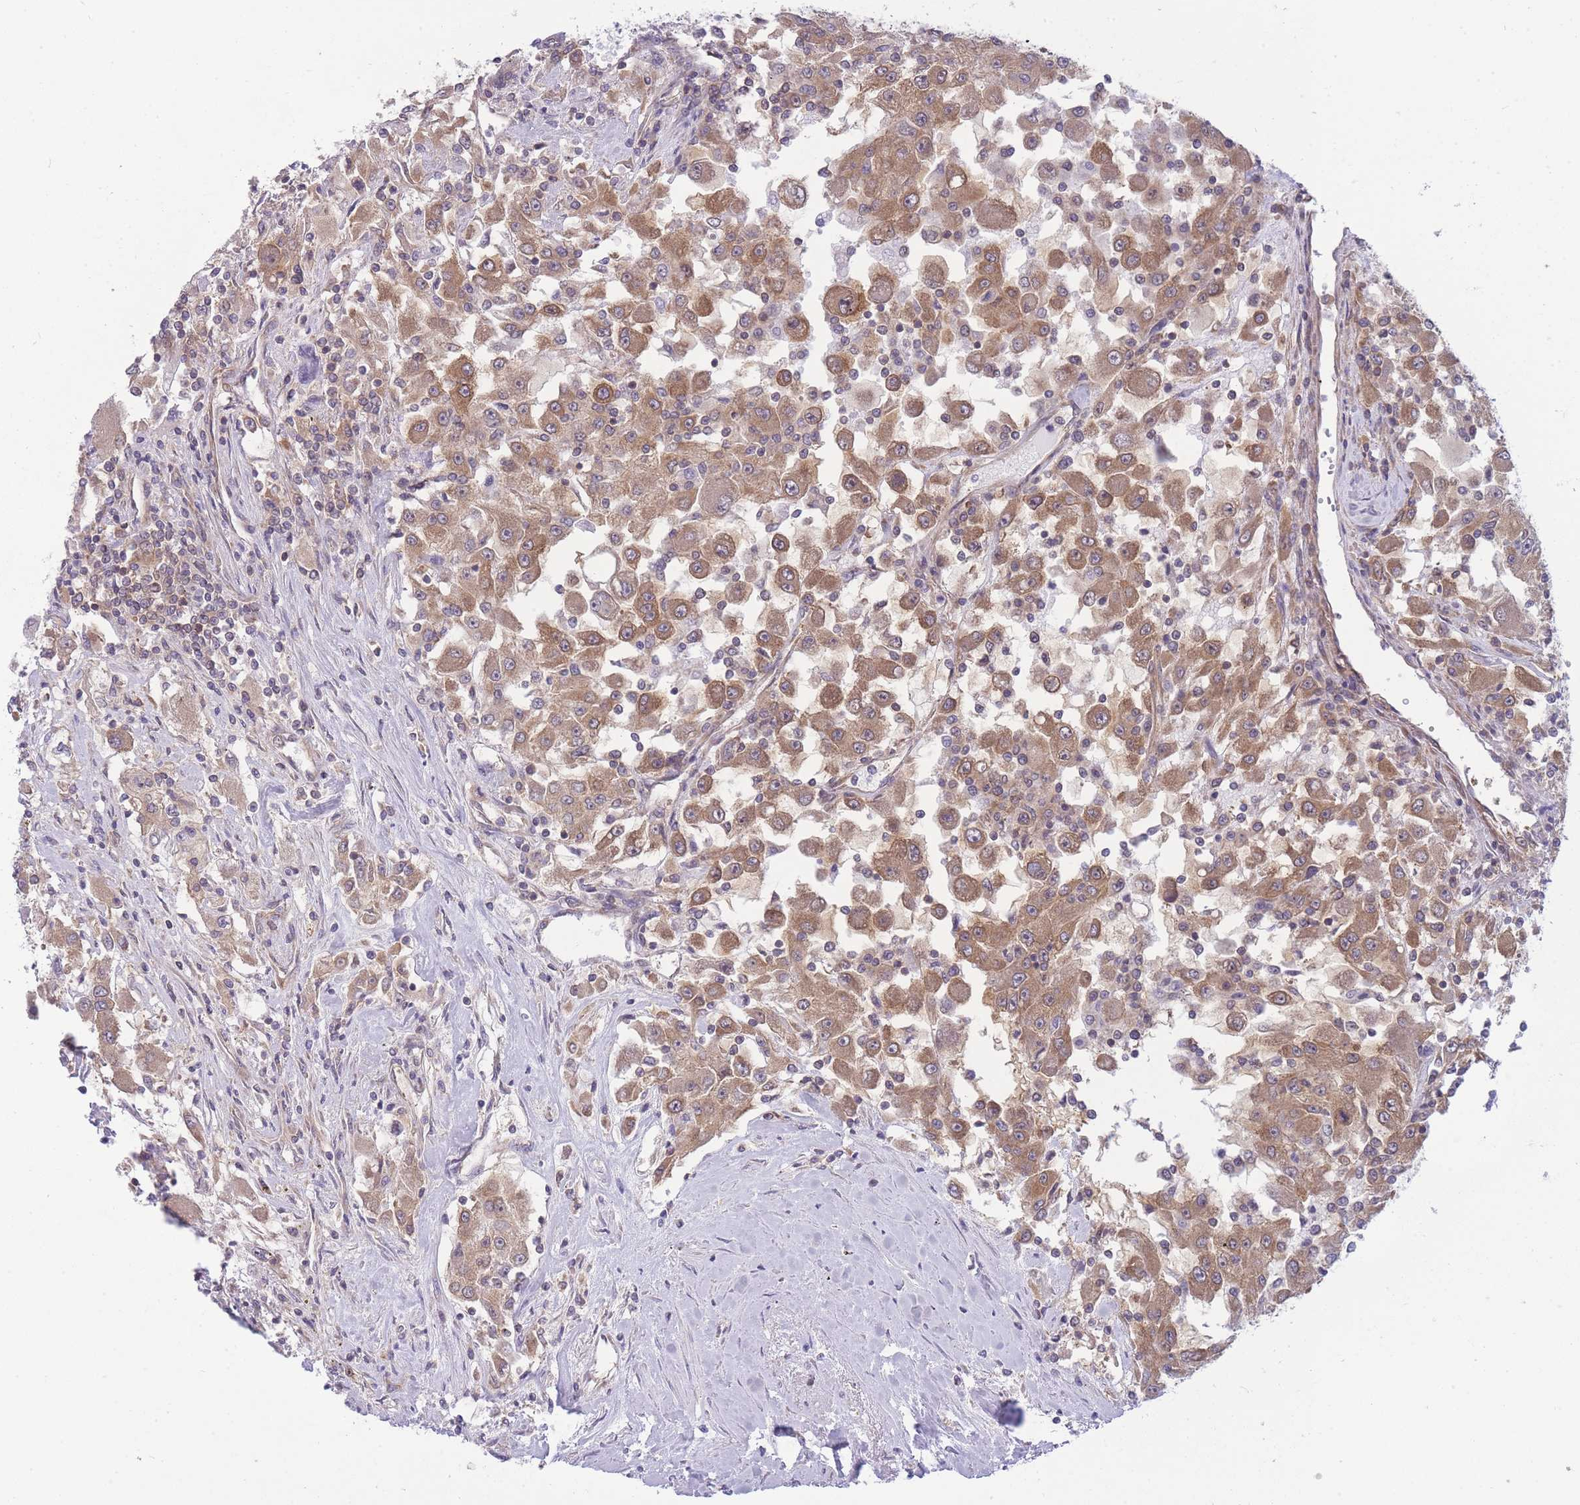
{"staining": {"intensity": "moderate", "quantity": ">75%", "location": "cytoplasmic/membranous"}, "tissue": "renal cancer", "cell_type": "Tumor cells", "image_type": "cancer", "snomed": [{"axis": "morphology", "description": "Adenocarcinoma, NOS"}, {"axis": "topography", "description": "Kidney"}], "caption": "Immunohistochemistry of human renal cancer (adenocarcinoma) reveals medium levels of moderate cytoplasmic/membranous expression in approximately >75% of tumor cells.", "gene": "PFDN6", "patient": {"sex": "female", "age": 67}}